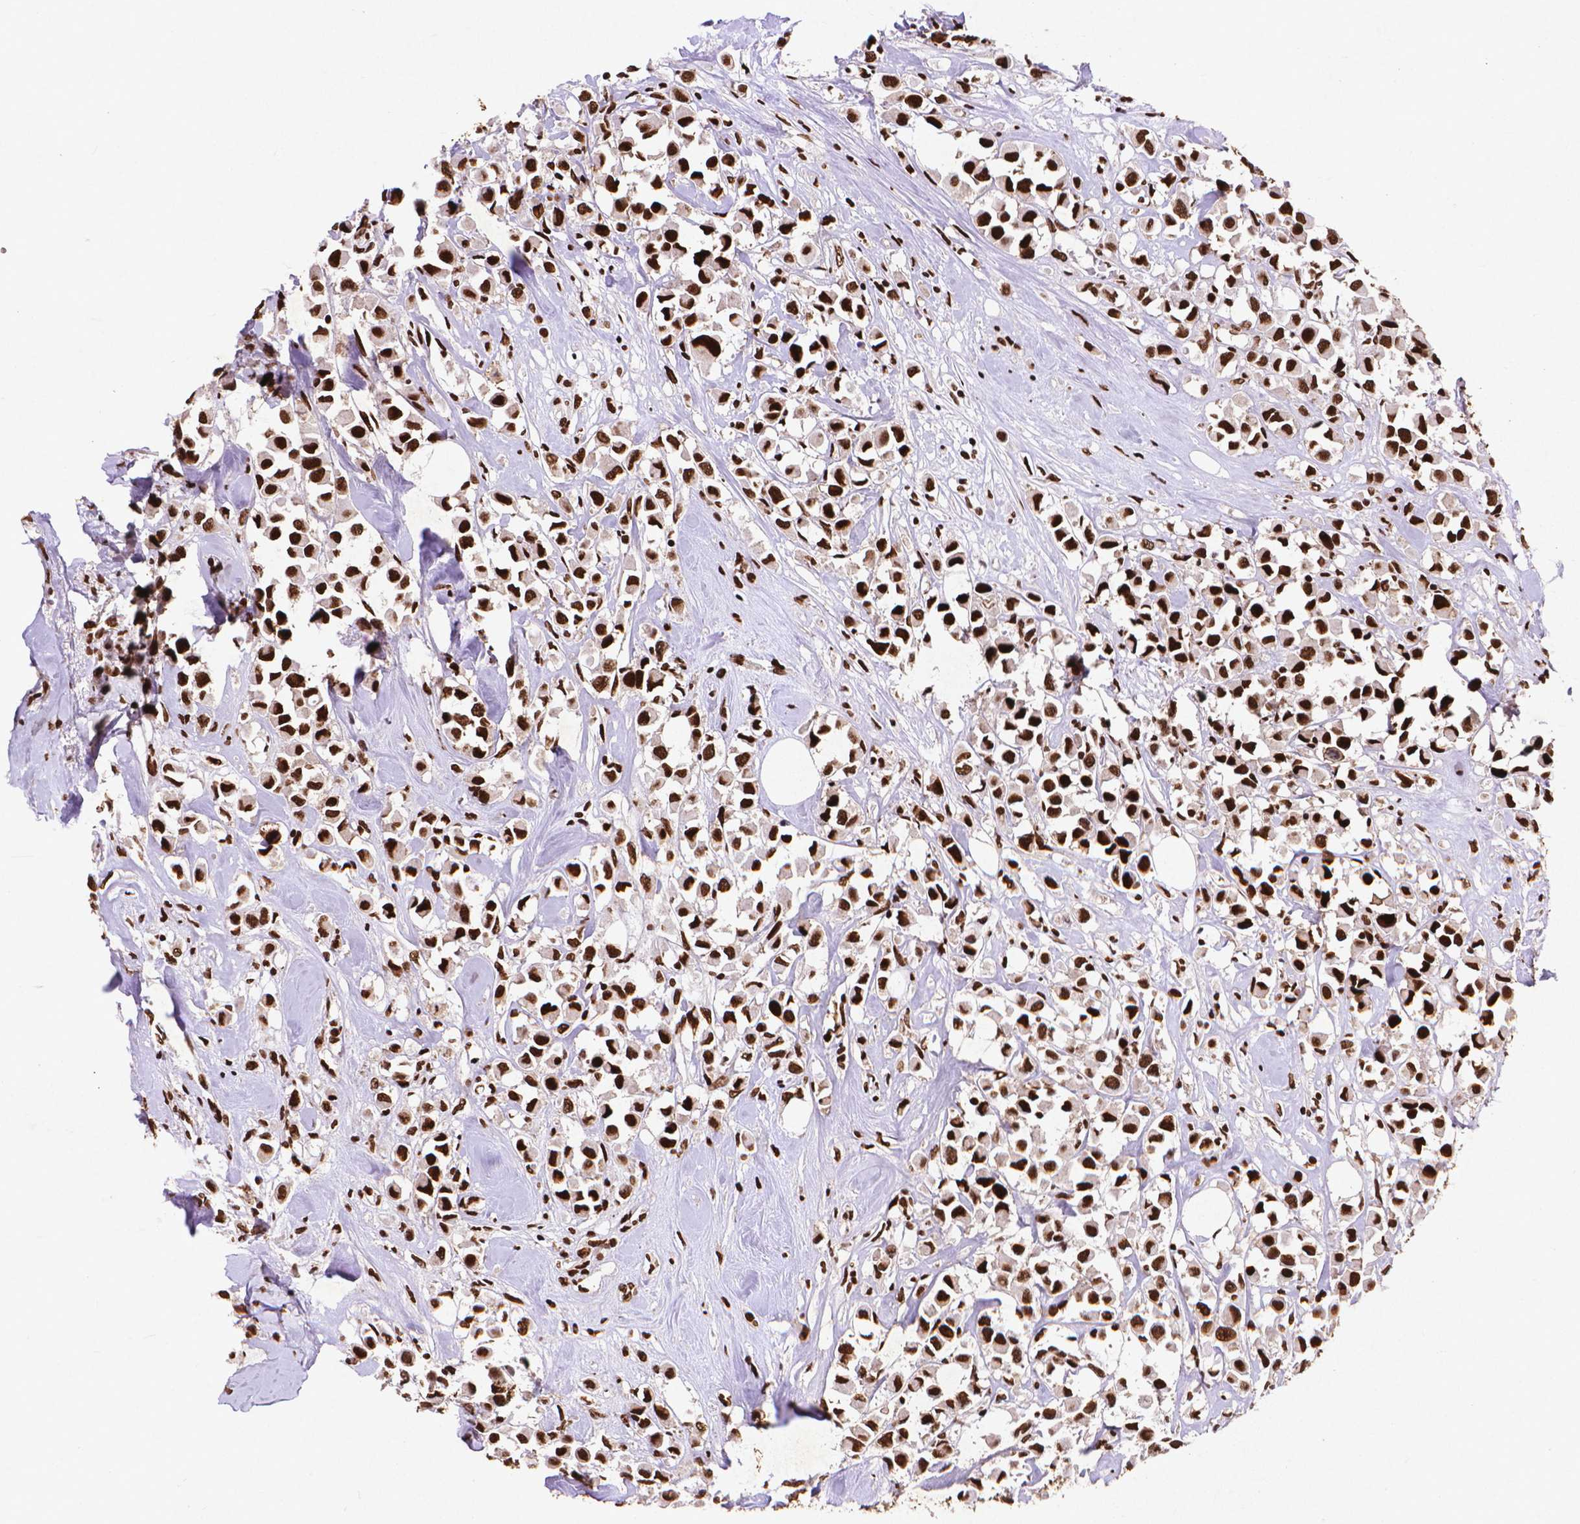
{"staining": {"intensity": "strong", "quantity": ">75%", "location": "nuclear"}, "tissue": "breast cancer", "cell_type": "Tumor cells", "image_type": "cancer", "snomed": [{"axis": "morphology", "description": "Duct carcinoma"}, {"axis": "topography", "description": "Breast"}], "caption": "This is a micrograph of IHC staining of breast cancer, which shows strong positivity in the nuclear of tumor cells.", "gene": "CITED2", "patient": {"sex": "female", "age": 61}}